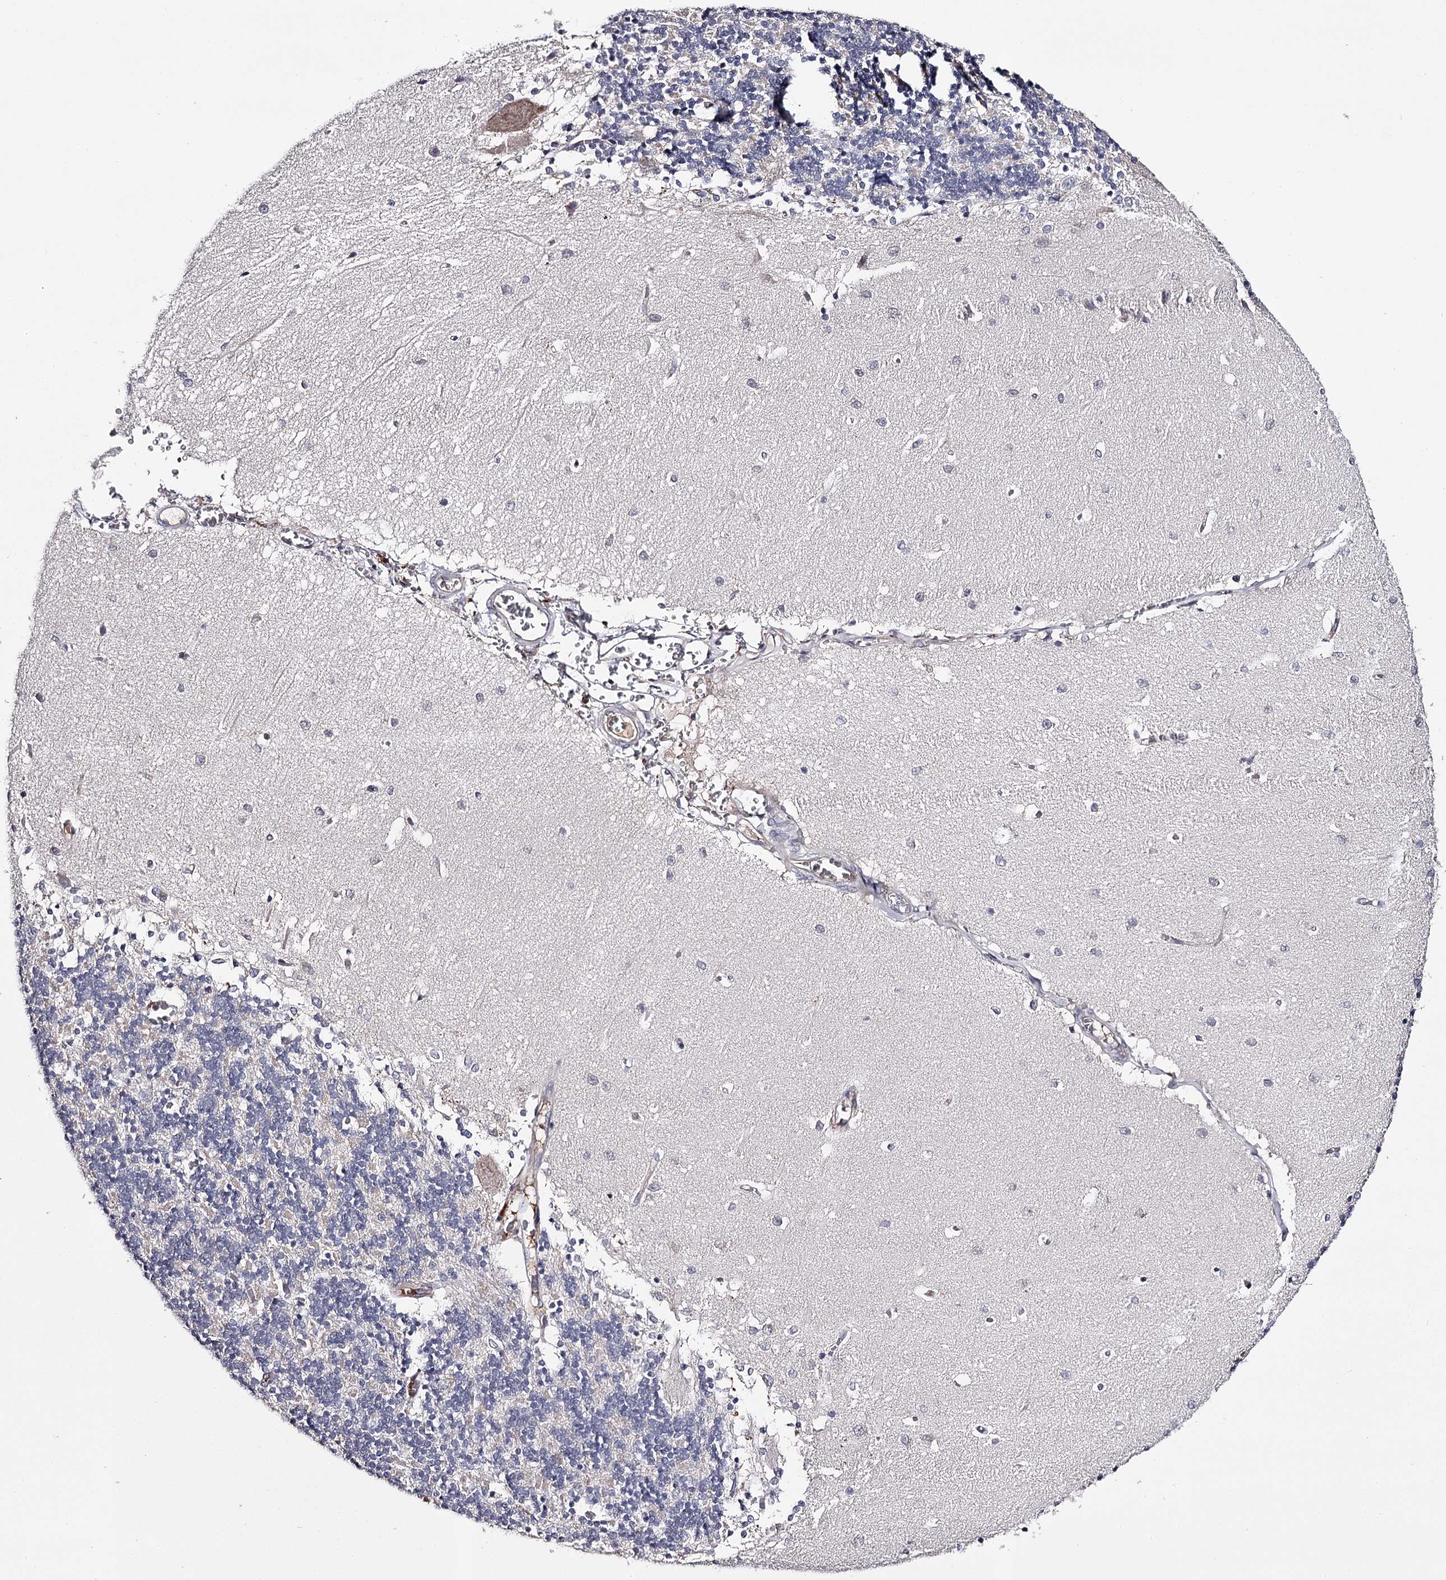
{"staining": {"intensity": "negative", "quantity": "none", "location": "none"}, "tissue": "cerebellum", "cell_type": "Cells in granular layer", "image_type": "normal", "snomed": [{"axis": "morphology", "description": "Normal tissue, NOS"}, {"axis": "topography", "description": "Cerebellum"}], "caption": "Immunohistochemistry (IHC) micrograph of unremarkable human cerebellum stained for a protein (brown), which shows no staining in cells in granular layer.", "gene": "RASSF6", "patient": {"sex": "male", "age": 37}}